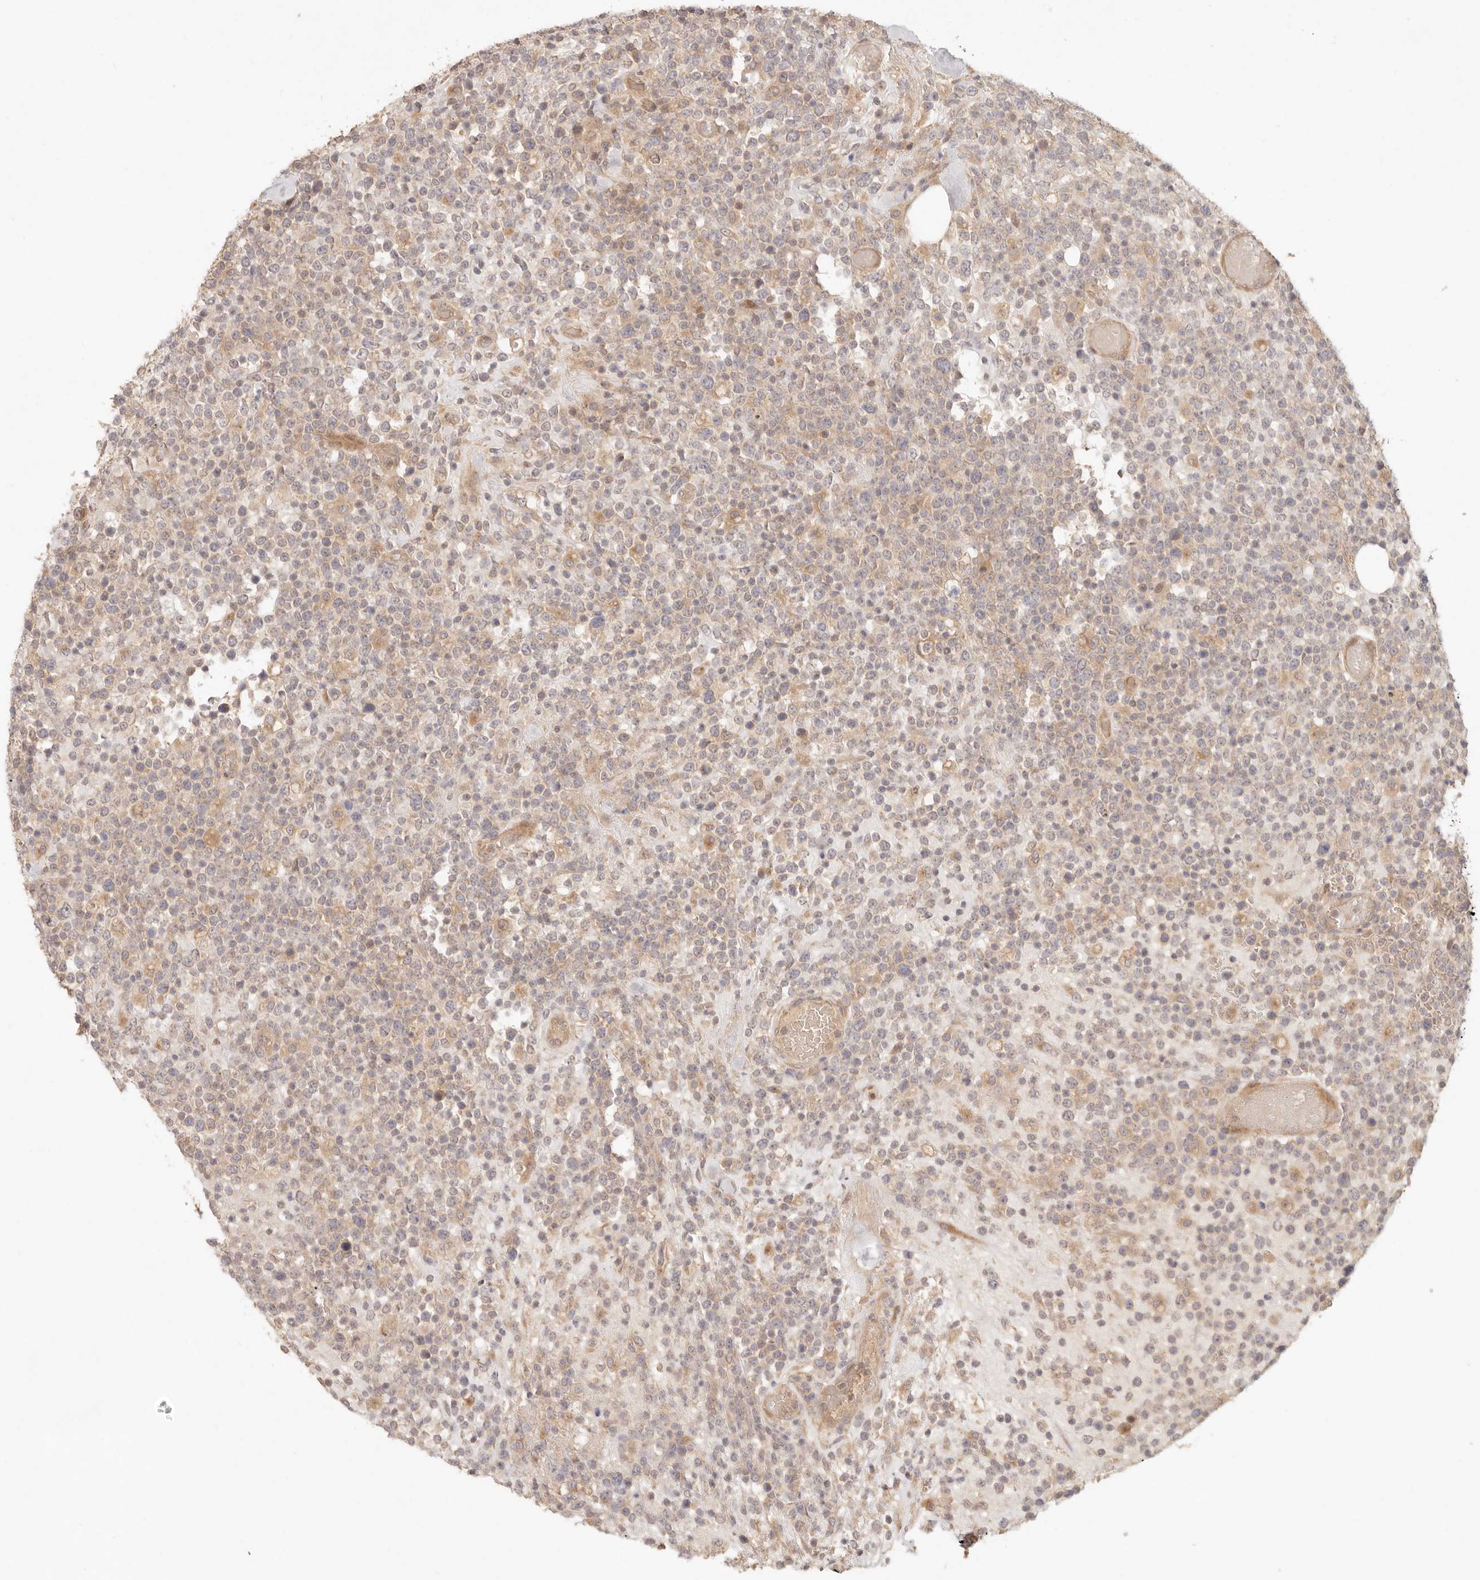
{"staining": {"intensity": "weak", "quantity": "<25%", "location": "cytoplasmic/membranous"}, "tissue": "lymphoma", "cell_type": "Tumor cells", "image_type": "cancer", "snomed": [{"axis": "morphology", "description": "Malignant lymphoma, non-Hodgkin's type, High grade"}, {"axis": "topography", "description": "Colon"}], "caption": "Immunohistochemistry of human malignant lymphoma, non-Hodgkin's type (high-grade) shows no expression in tumor cells.", "gene": "PPP1R3B", "patient": {"sex": "female", "age": 53}}